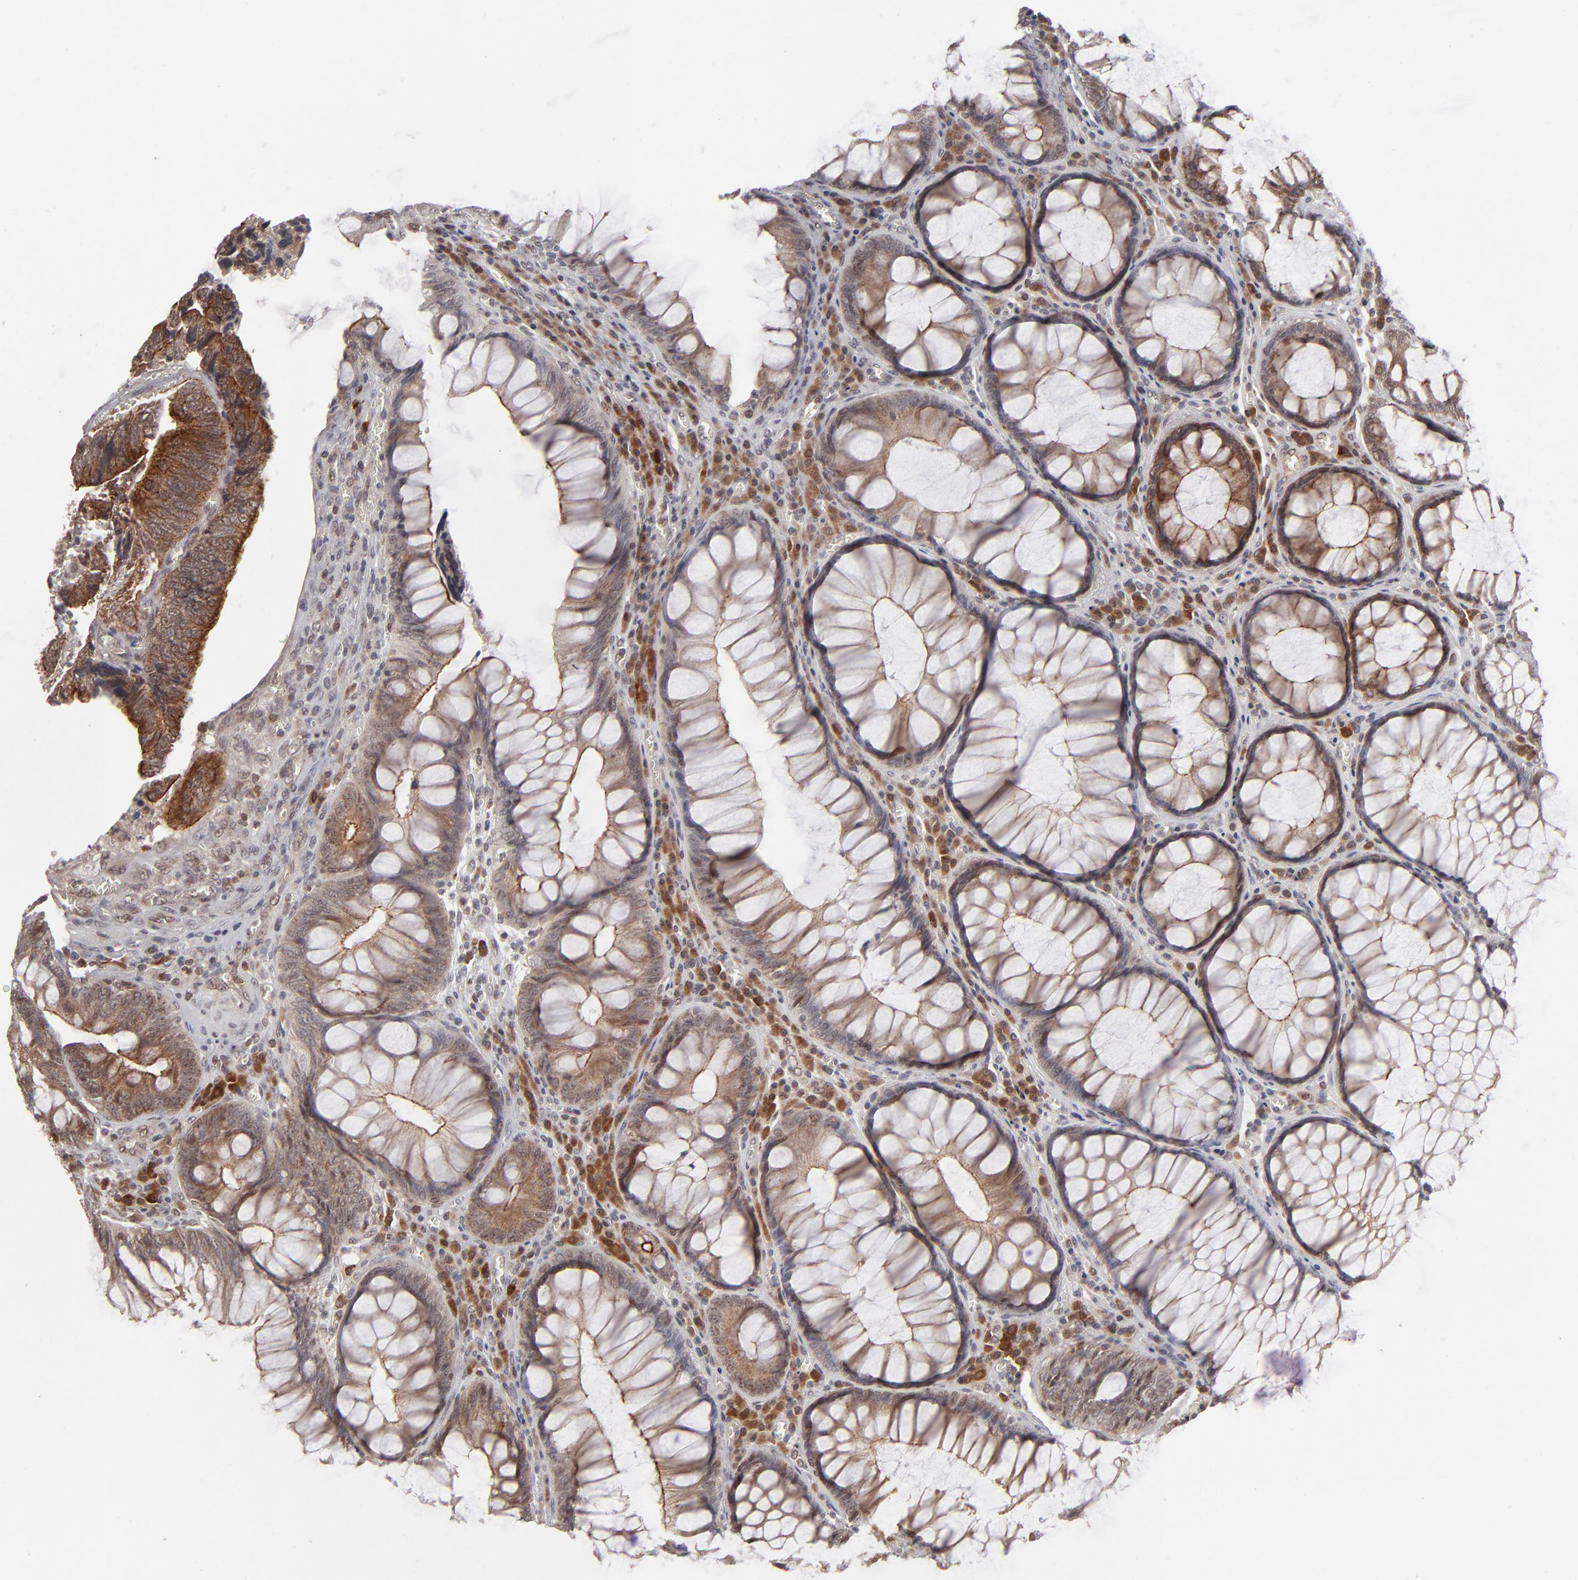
{"staining": {"intensity": "strong", "quantity": ">75%", "location": "cytoplasmic/membranous"}, "tissue": "colorectal cancer", "cell_type": "Tumor cells", "image_type": "cancer", "snomed": [{"axis": "morphology", "description": "Adenocarcinoma, NOS"}, {"axis": "topography", "description": "Colon"}], "caption": "Tumor cells exhibit strong cytoplasmic/membranous positivity in about >75% of cells in colorectal cancer.", "gene": "GLCCI1", "patient": {"sex": "male", "age": 72}}